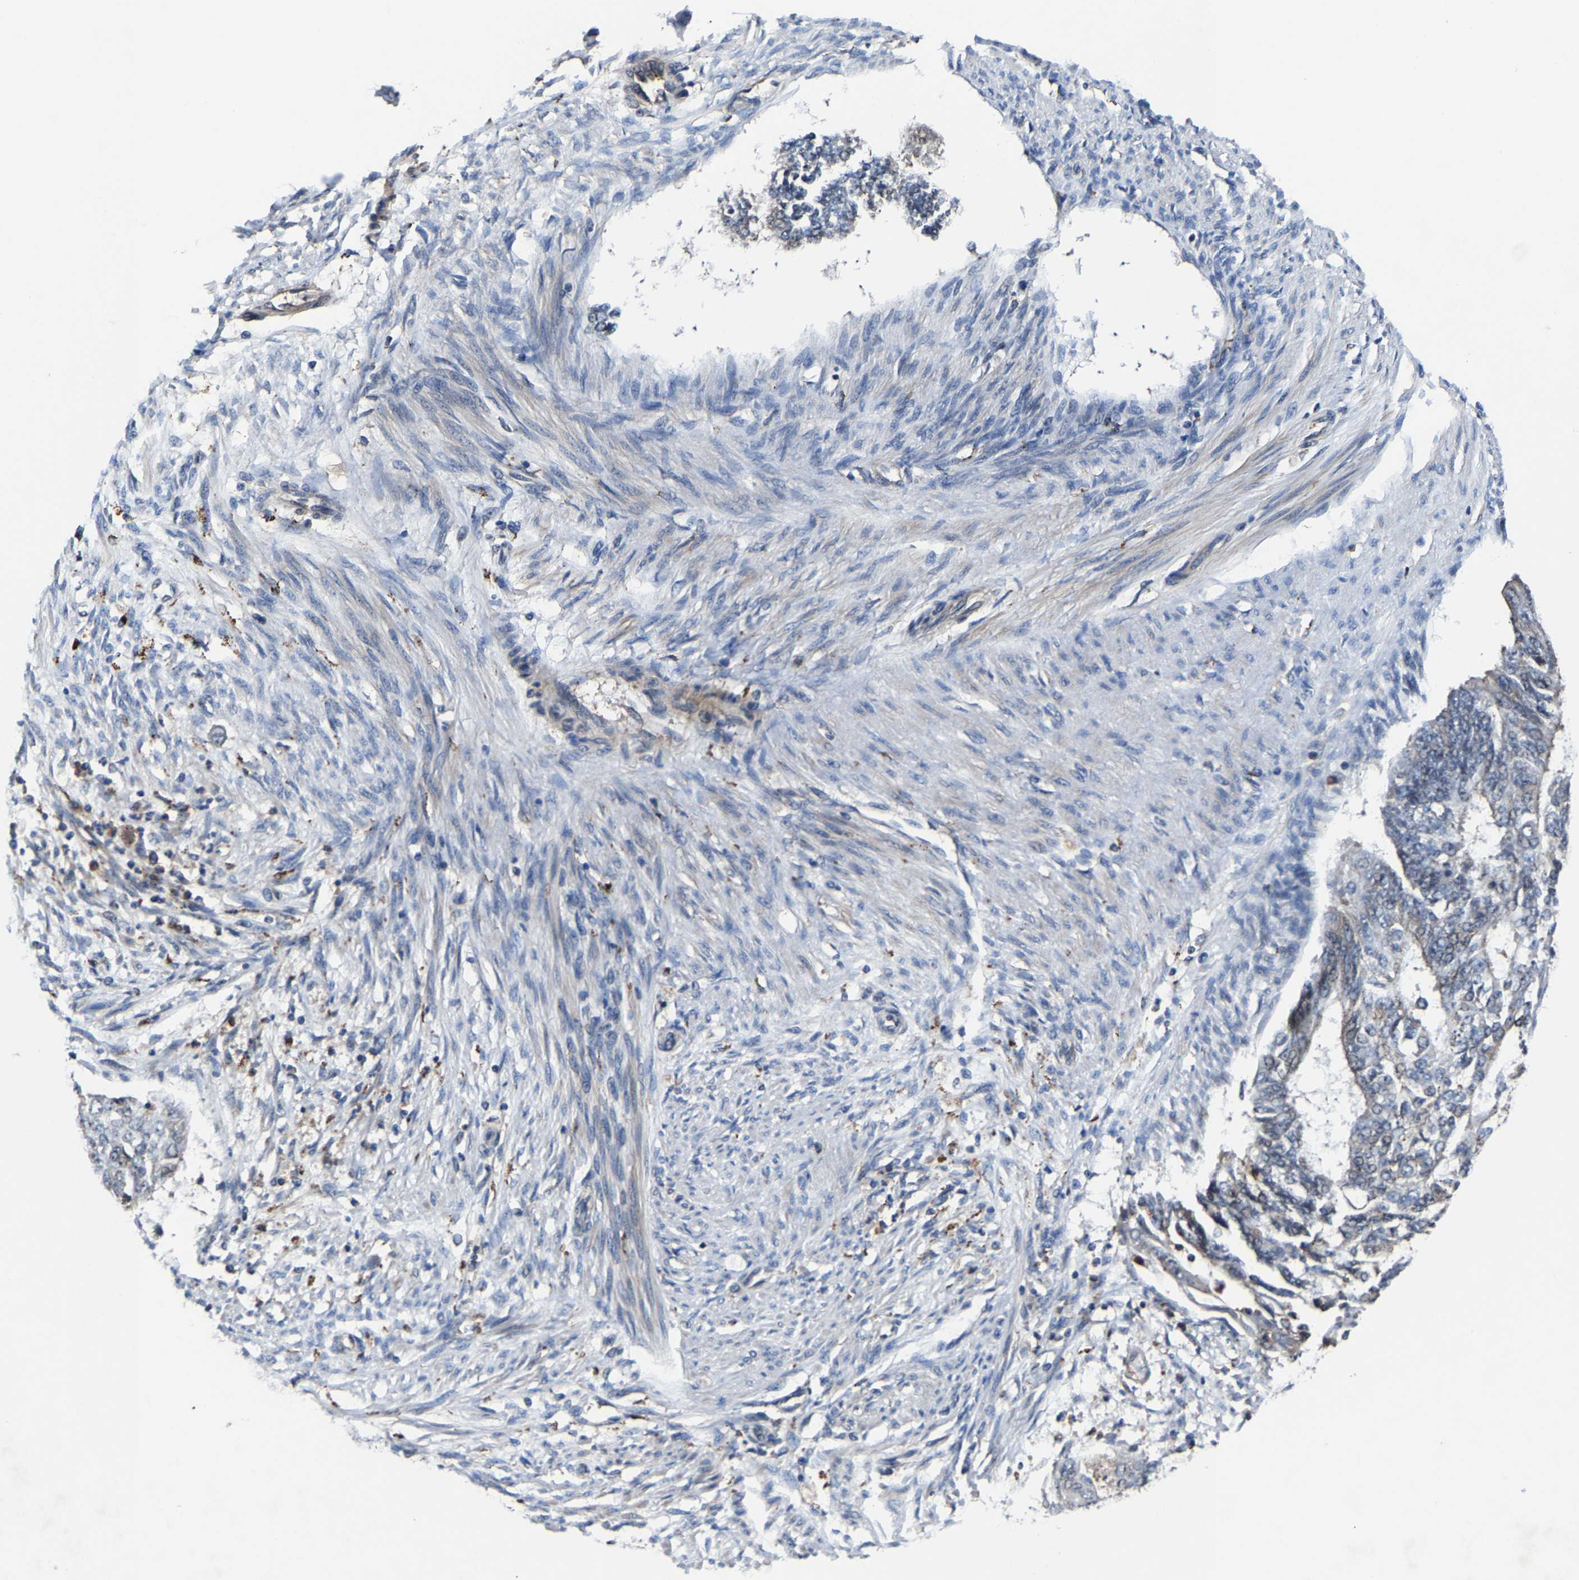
{"staining": {"intensity": "negative", "quantity": "none", "location": "none"}, "tissue": "endometrial cancer", "cell_type": "Tumor cells", "image_type": "cancer", "snomed": [{"axis": "morphology", "description": "Adenocarcinoma, NOS"}, {"axis": "topography", "description": "Endometrium"}], "caption": "IHC histopathology image of neoplastic tissue: human endometrial cancer stained with DAB displays no significant protein expression in tumor cells.", "gene": "ZCCHC7", "patient": {"sex": "female", "age": 32}}